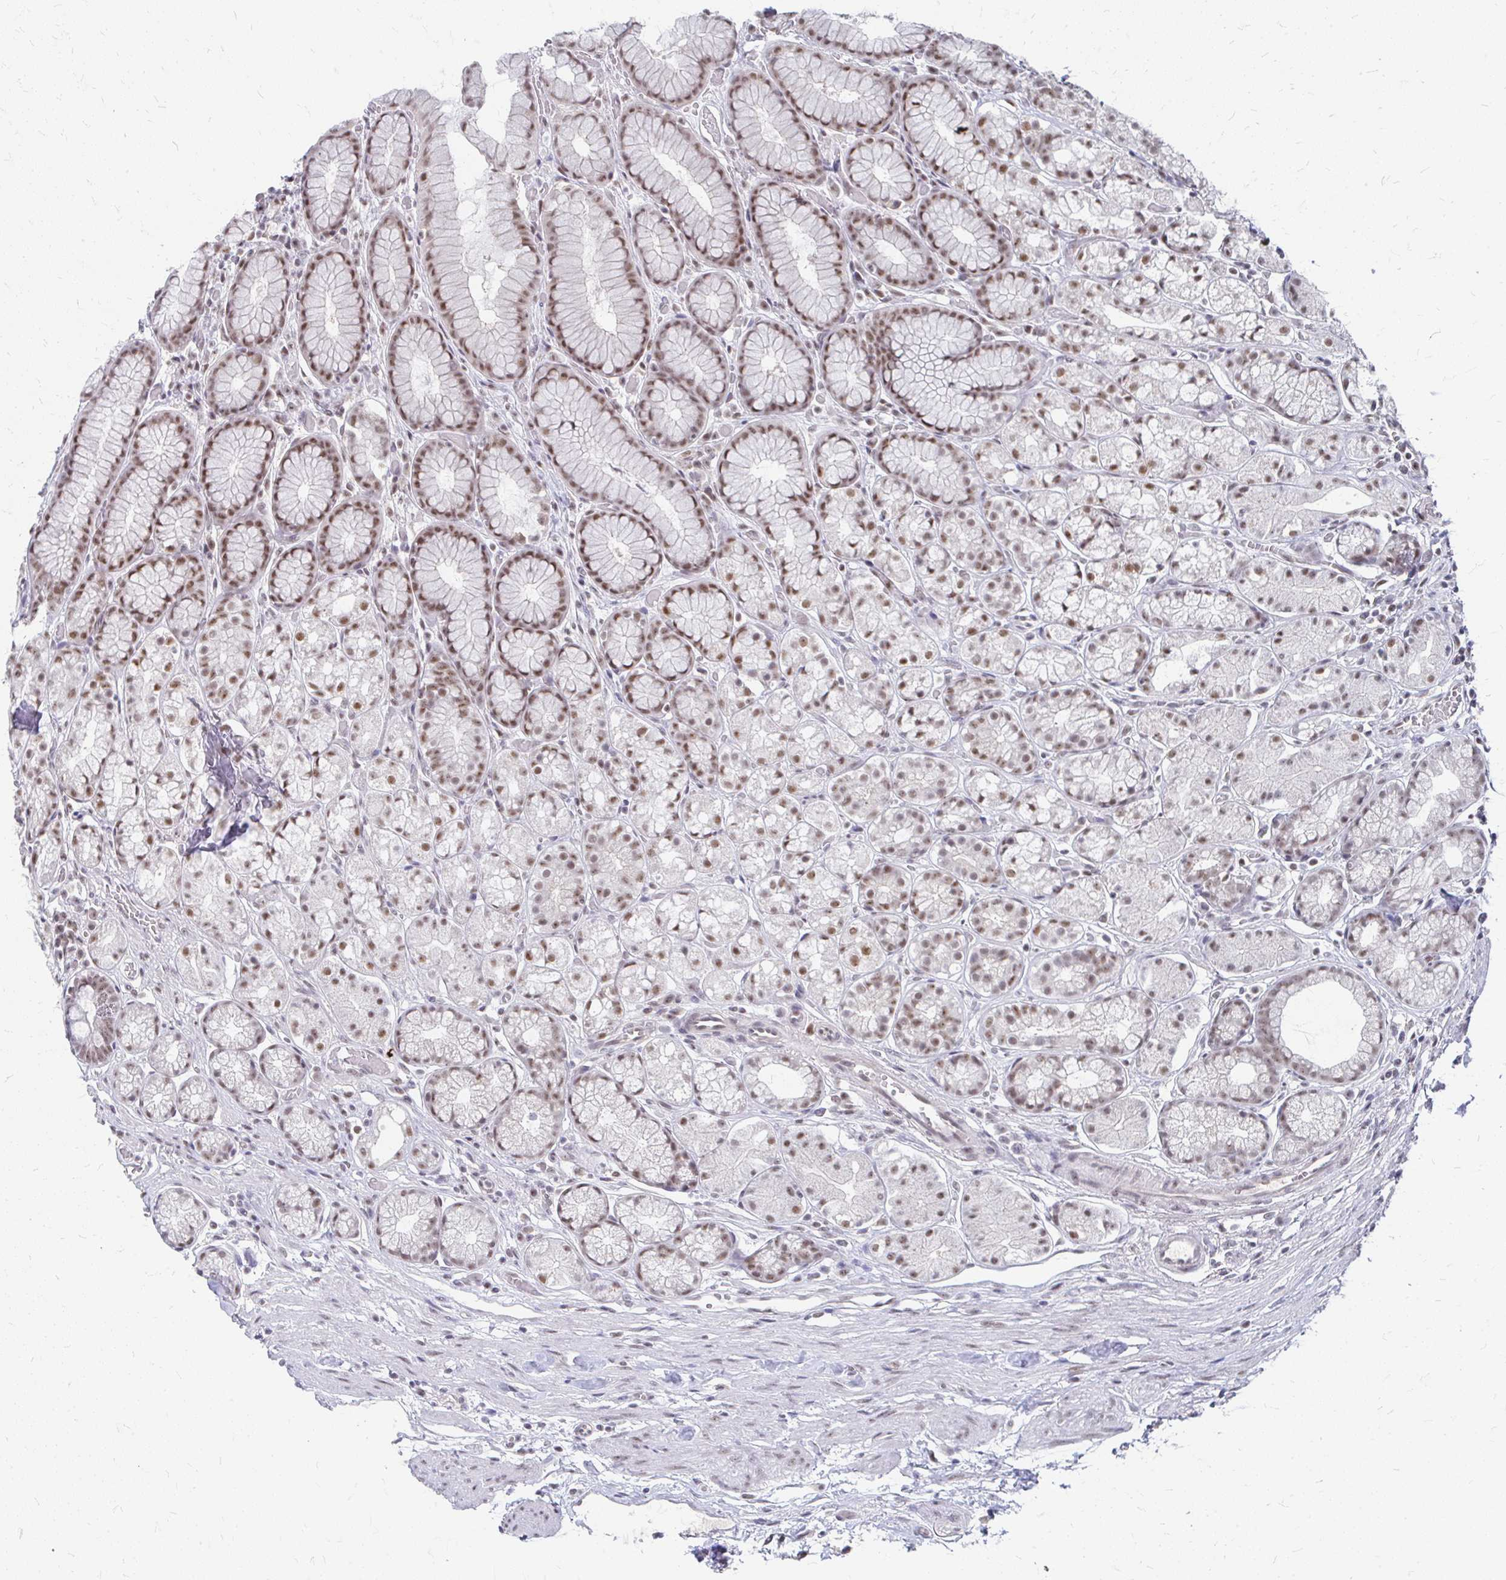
{"staining": {"intensity": "moderate", "quantity": ">75%", "location": "nuclear"}, "tissue": "stomach", "cell_type": "Glandular cells", "image_type": "normal", "snomed": [{"axis": "morphology", "description": "Normal tissue, NOS"}, {"axis": "topography", "description": "Smooth muscle"}, {"axis": "topography", "description": "Stomach"}], "caption": "IHC of normal stomach reveals medium levels of moderate nuclear expression in about >75% of glandular cells.", "gene": "GTF2H1", "patient": {"sex": "male", "age": 70}}